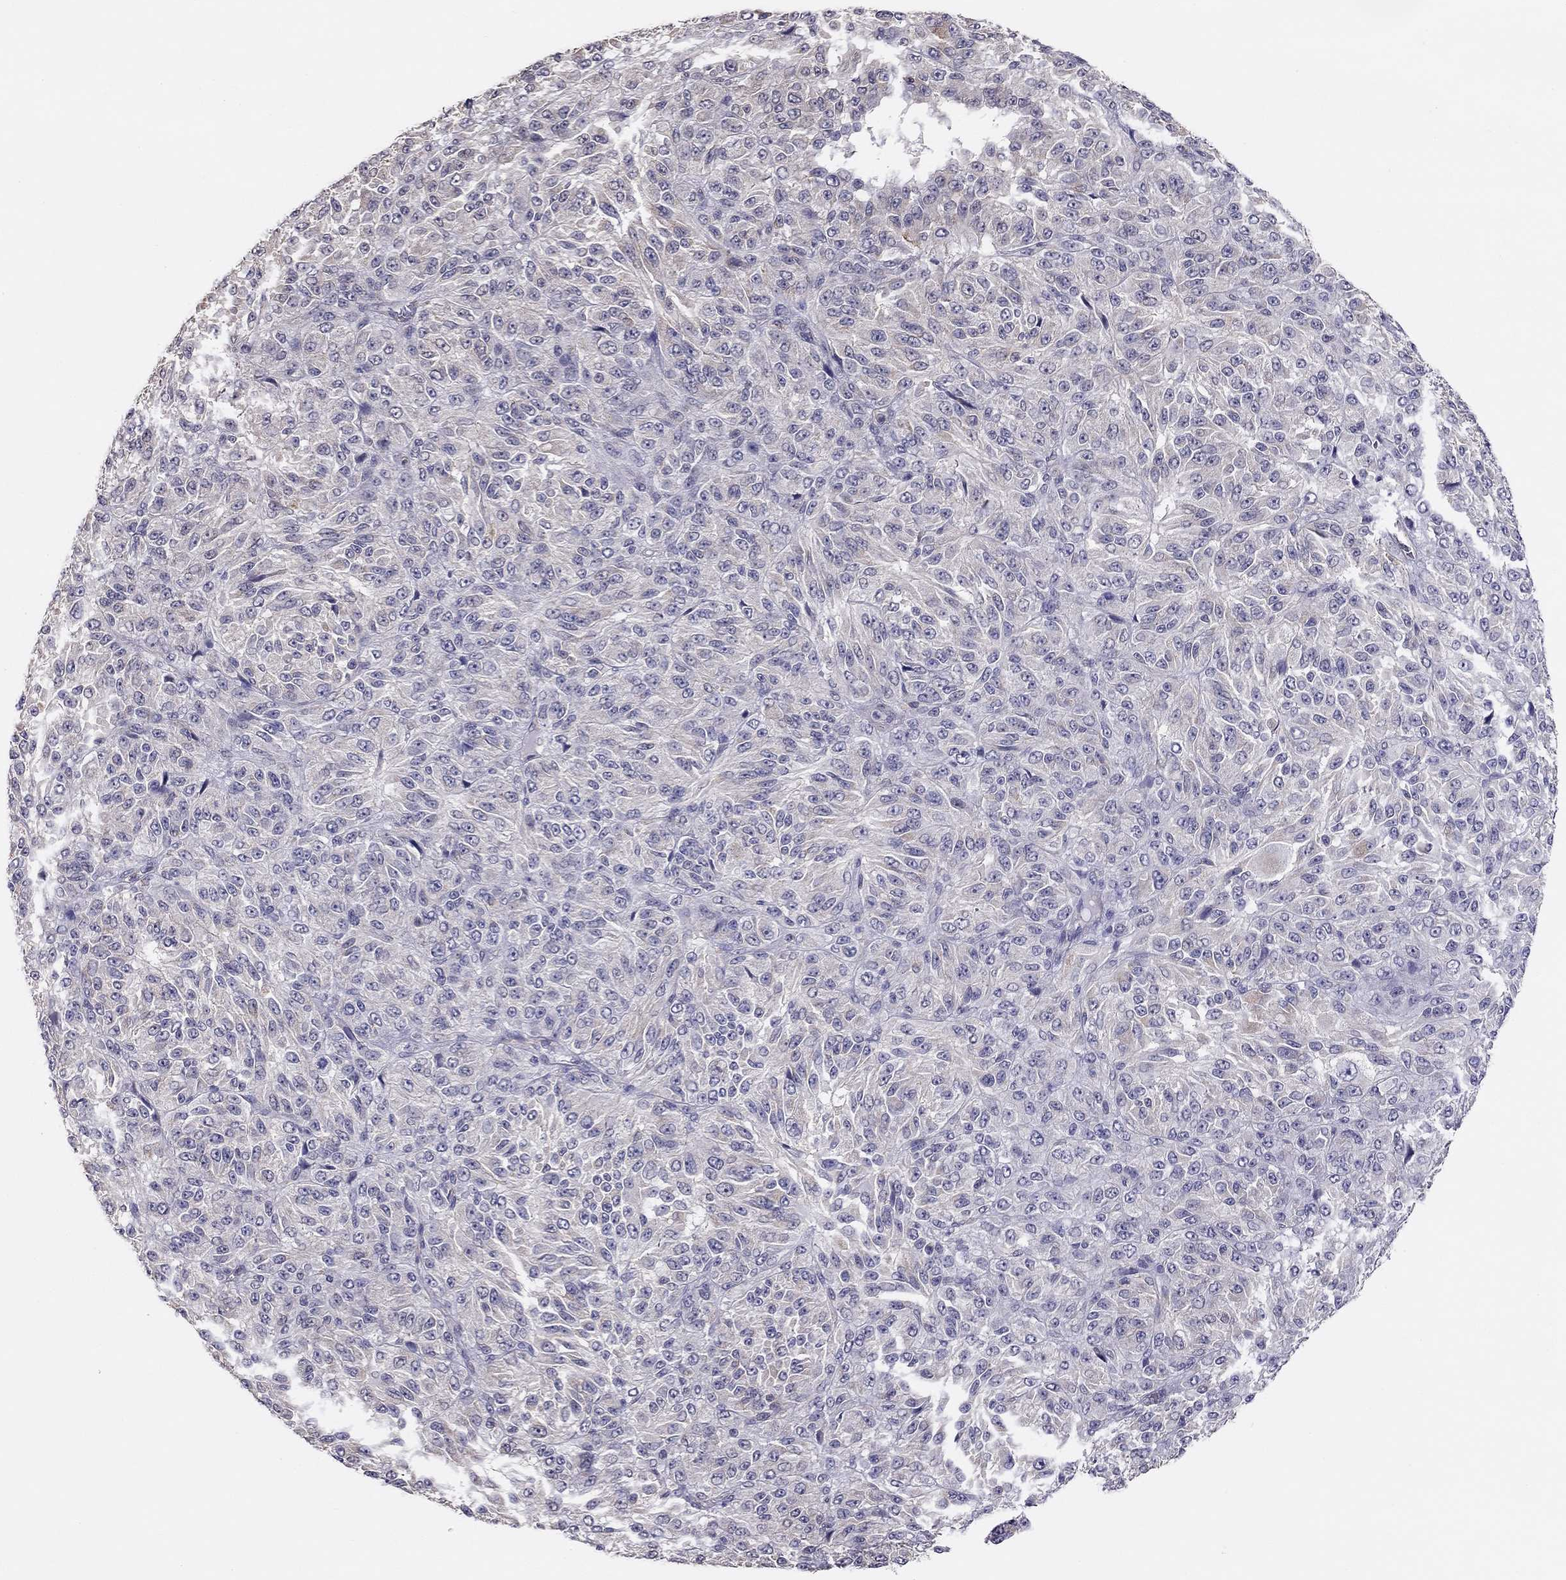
{"staining": {"intensity": "negative", "quantity": "none", "location": "none"}, "tissue": "melanoma", "cell_type": "Tumor cells", "image_type": "cancer", "snomed": [{"axis": "morphology", "description": "Malignant melanoma, Metastatic site"}, {"axis": "topography", "description": "Brain"}], "caption": "This is an immunohistochemistry (IHC) image of human malignant melanoma (metastatic site). There is no positivity in tumor cells.", "gene": "LRIT3", "patient": {"sex": "female", "age": 56}}